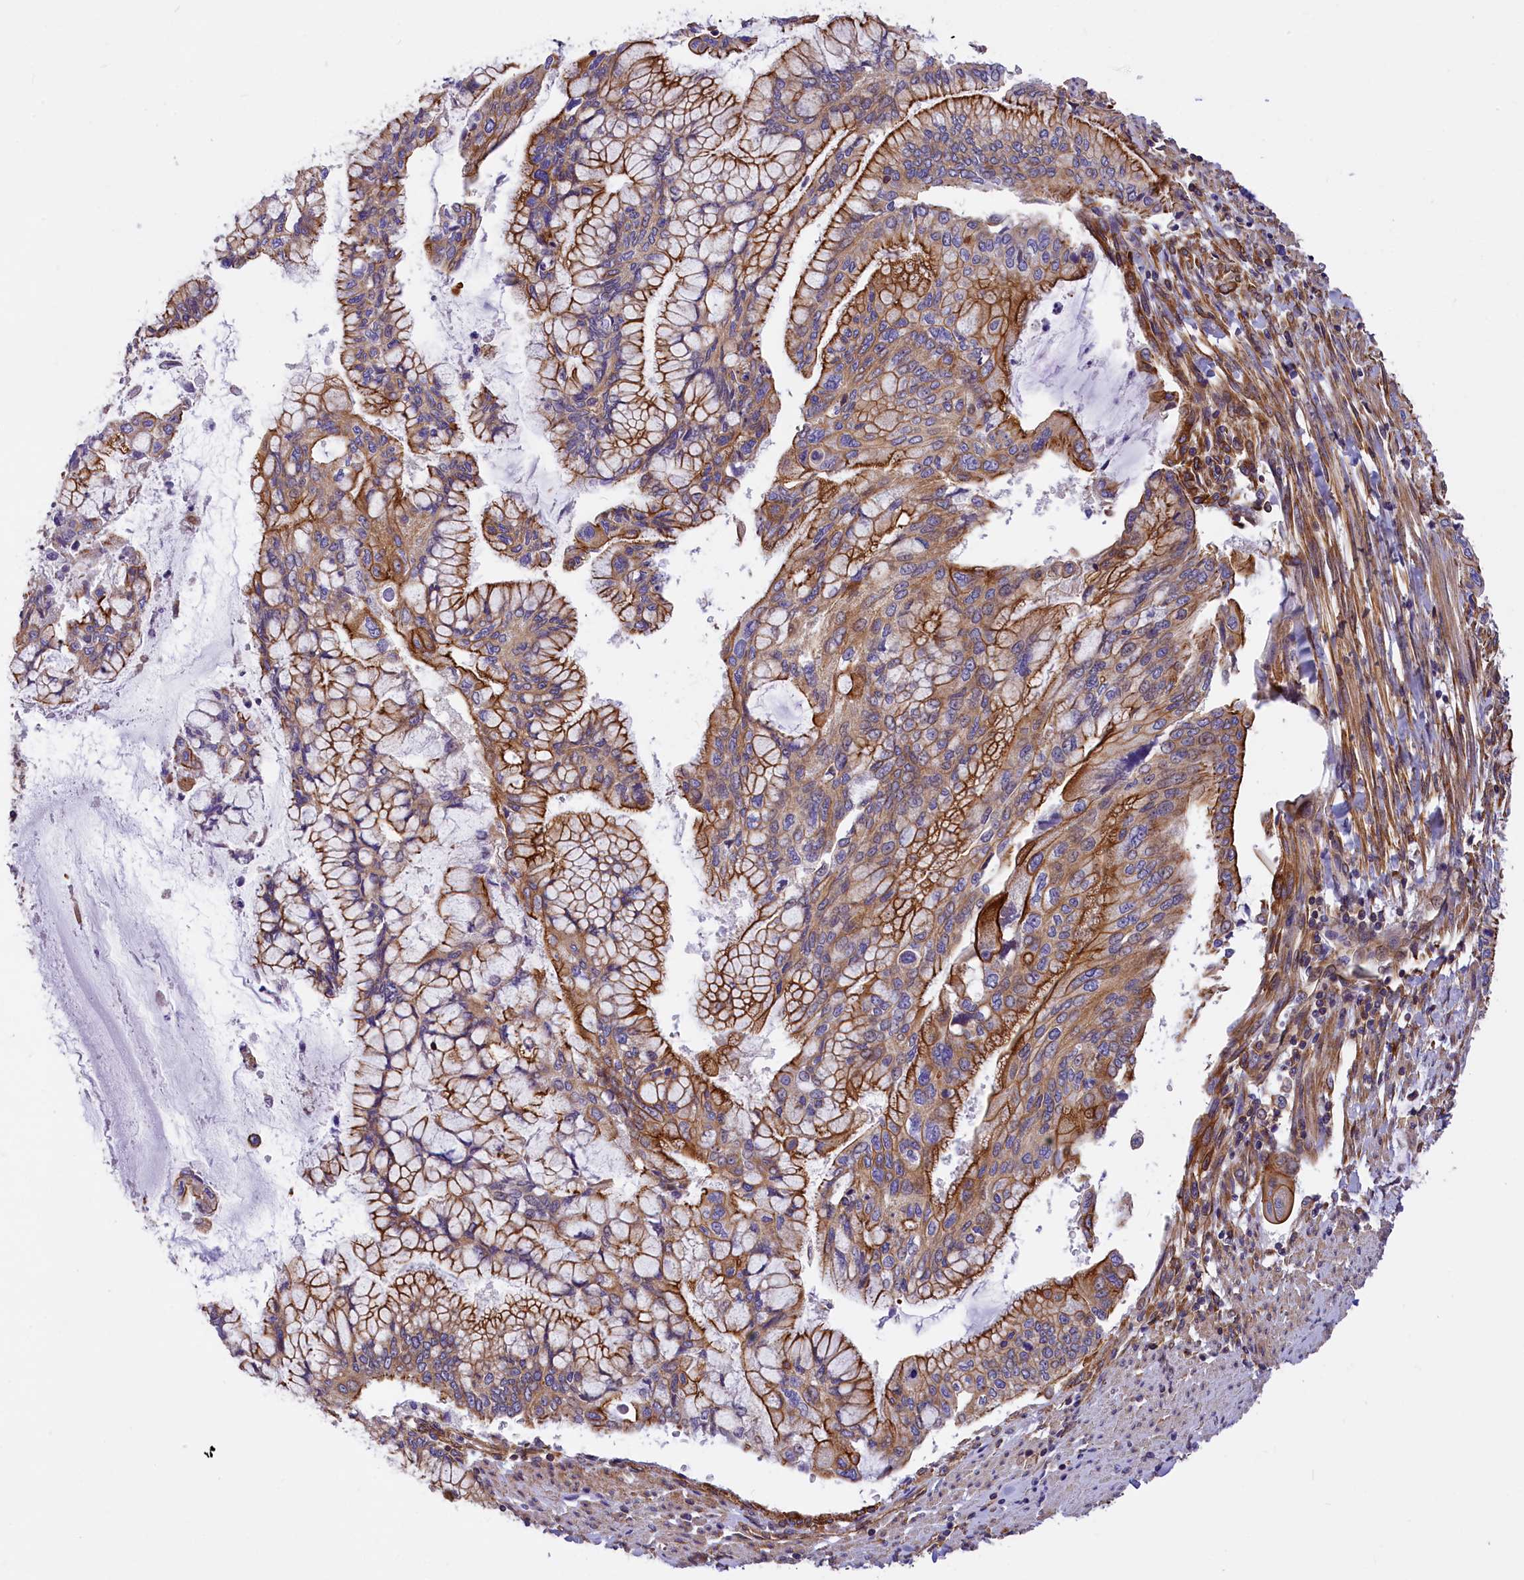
{"staining": {"intensity": "moderate", "quantity": ">75%", "location": "cytoplasmic/membranous"}, "tissue": "pancreatic cancer", "cell_type": "Tumor cells", "image_type": "cancer", "snomed": [{"axis": "morphology", "description": "Adenocarcinoma, NOS"}, {"axis": "topography", "description": "Pancreas"}], "caption": "Pancreatic cancer (adenocarcinoma) stained with IHC exhibits moderate cytoplasmic/membranous staining in about >75% of tumor cells.", "gene": "MED20", "patient": {"sex": "male", "age": 46}}